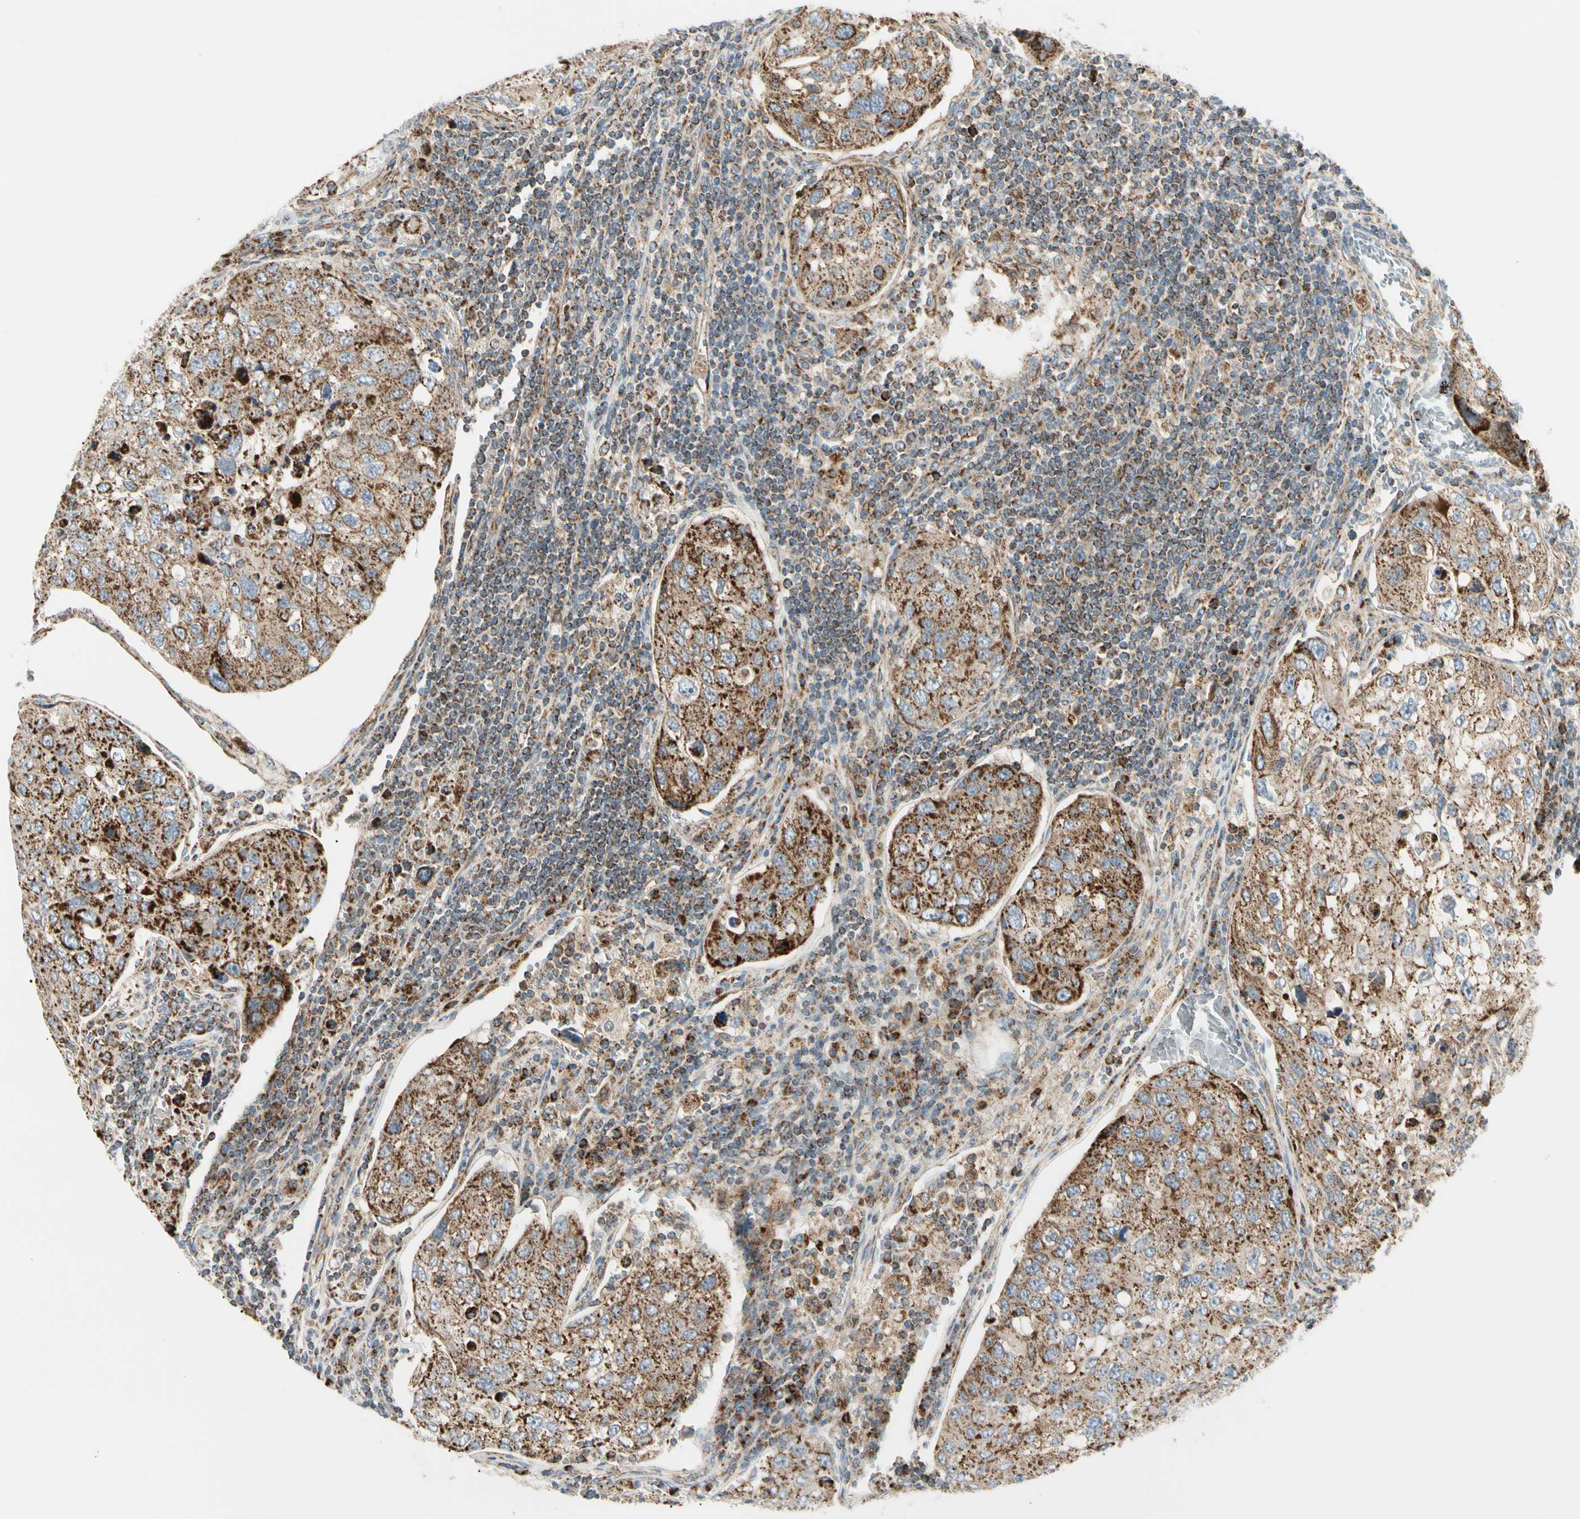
{"staining": {"intensity": "strong", "quantity": ">75%", "location": "cytoplasmic/membranous"}, "tissue": "urothelial cancer", "cell_type": "Tumor cells", "image_type": "cancer", "snomed": [{"axis": "morphology", "description": "Urothelial carcinoma, High grade"}, {"axis": "topography", "description": "Lymph node"}, {"axis": "topography", "description": "Urinary bladder"}], "caption": "This is a histology image of immunohistochemistry (IHC) staining of urothelial carcinoma (high-grade), which shows strong positivity in the cytoplasmic/membranous of tumor cells.", "gene": "TBC1D10A", "patient": {"sex": "male", "age": 51}}